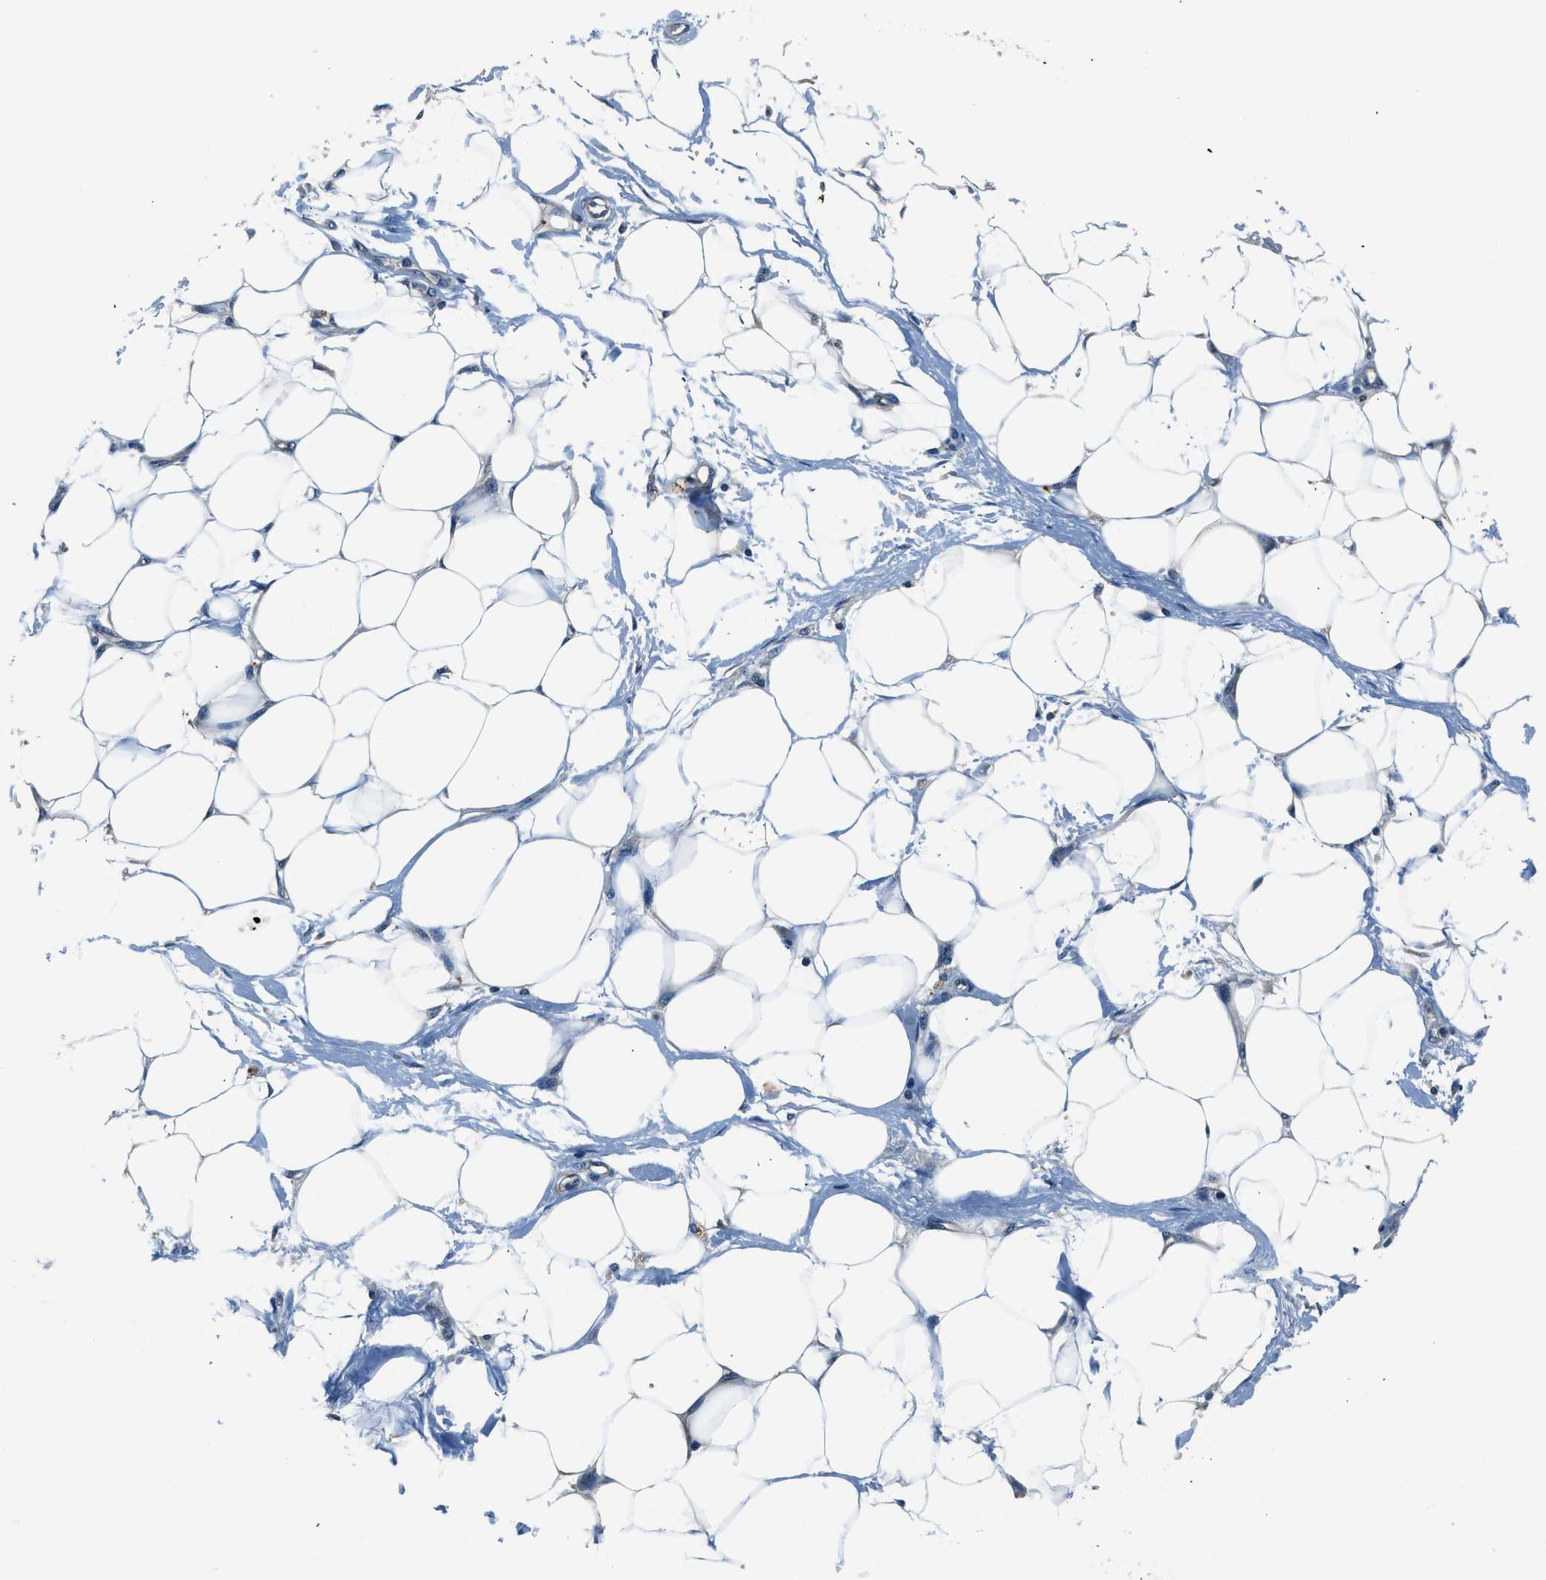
{"staining": {"intensity": "negative", "quantity": "none", "location": "none"}, "tissue": "adipose tissue", "cell_type": "Adipocytes", "image_type": "normal", "snomed": [{"axis": "morphology", "description": "Normal tissue, NOS"}, {"axis": "morphology", "description": "Urothelial carcinoma, High grade"}, {"axis": "topography", "description": "Vascular tissue"}, {"axis": "topography", "description": "Urinary bladder"}], "caption": "Human adipose tissue stained for a protein using immunohistochemistry exhibits no staining in adipocytes.", "gene": "NME8", "patient": {"sex": "female", "age": 56}}